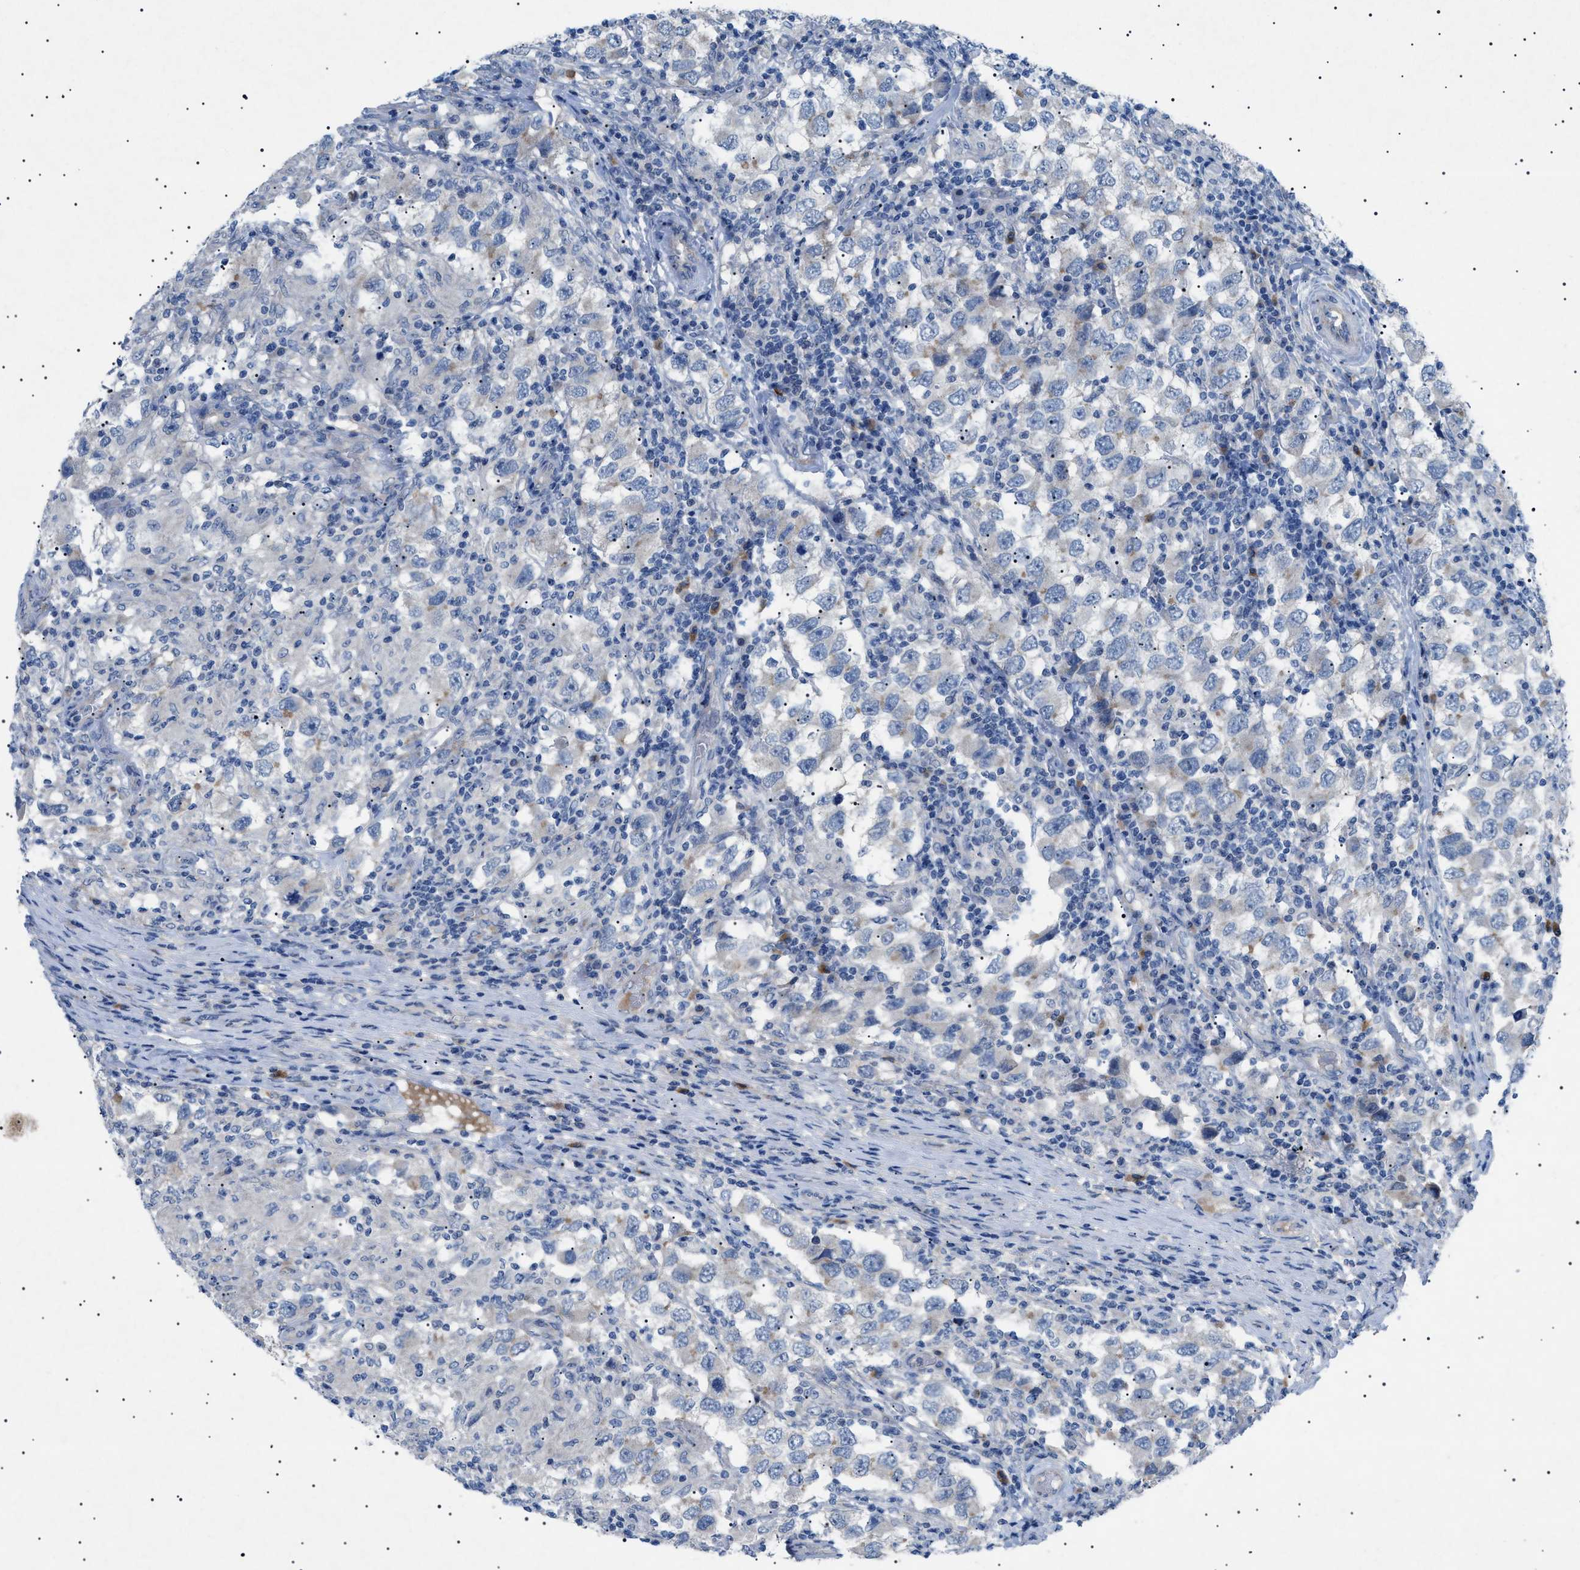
{"staining": {"intensity": "weak", "quantity": "<25%", "location": "cytoplasmic/membranous"}, "tissue": "testis cancer", "cell_type": "Tumor cells", "image_type": "cancer", "snomed": [{"axis": "morphology", "description": "Carcinoma, Embryonal, NOS"}, {"axis": "topography", "description": "Testis"}], "caption": "Immunohistochemistry (IHC) of human testis cancer shows no expression in tumor cells.", "gene": "ADAMTS1", "patient": {"sex": "male", "age": 21}}